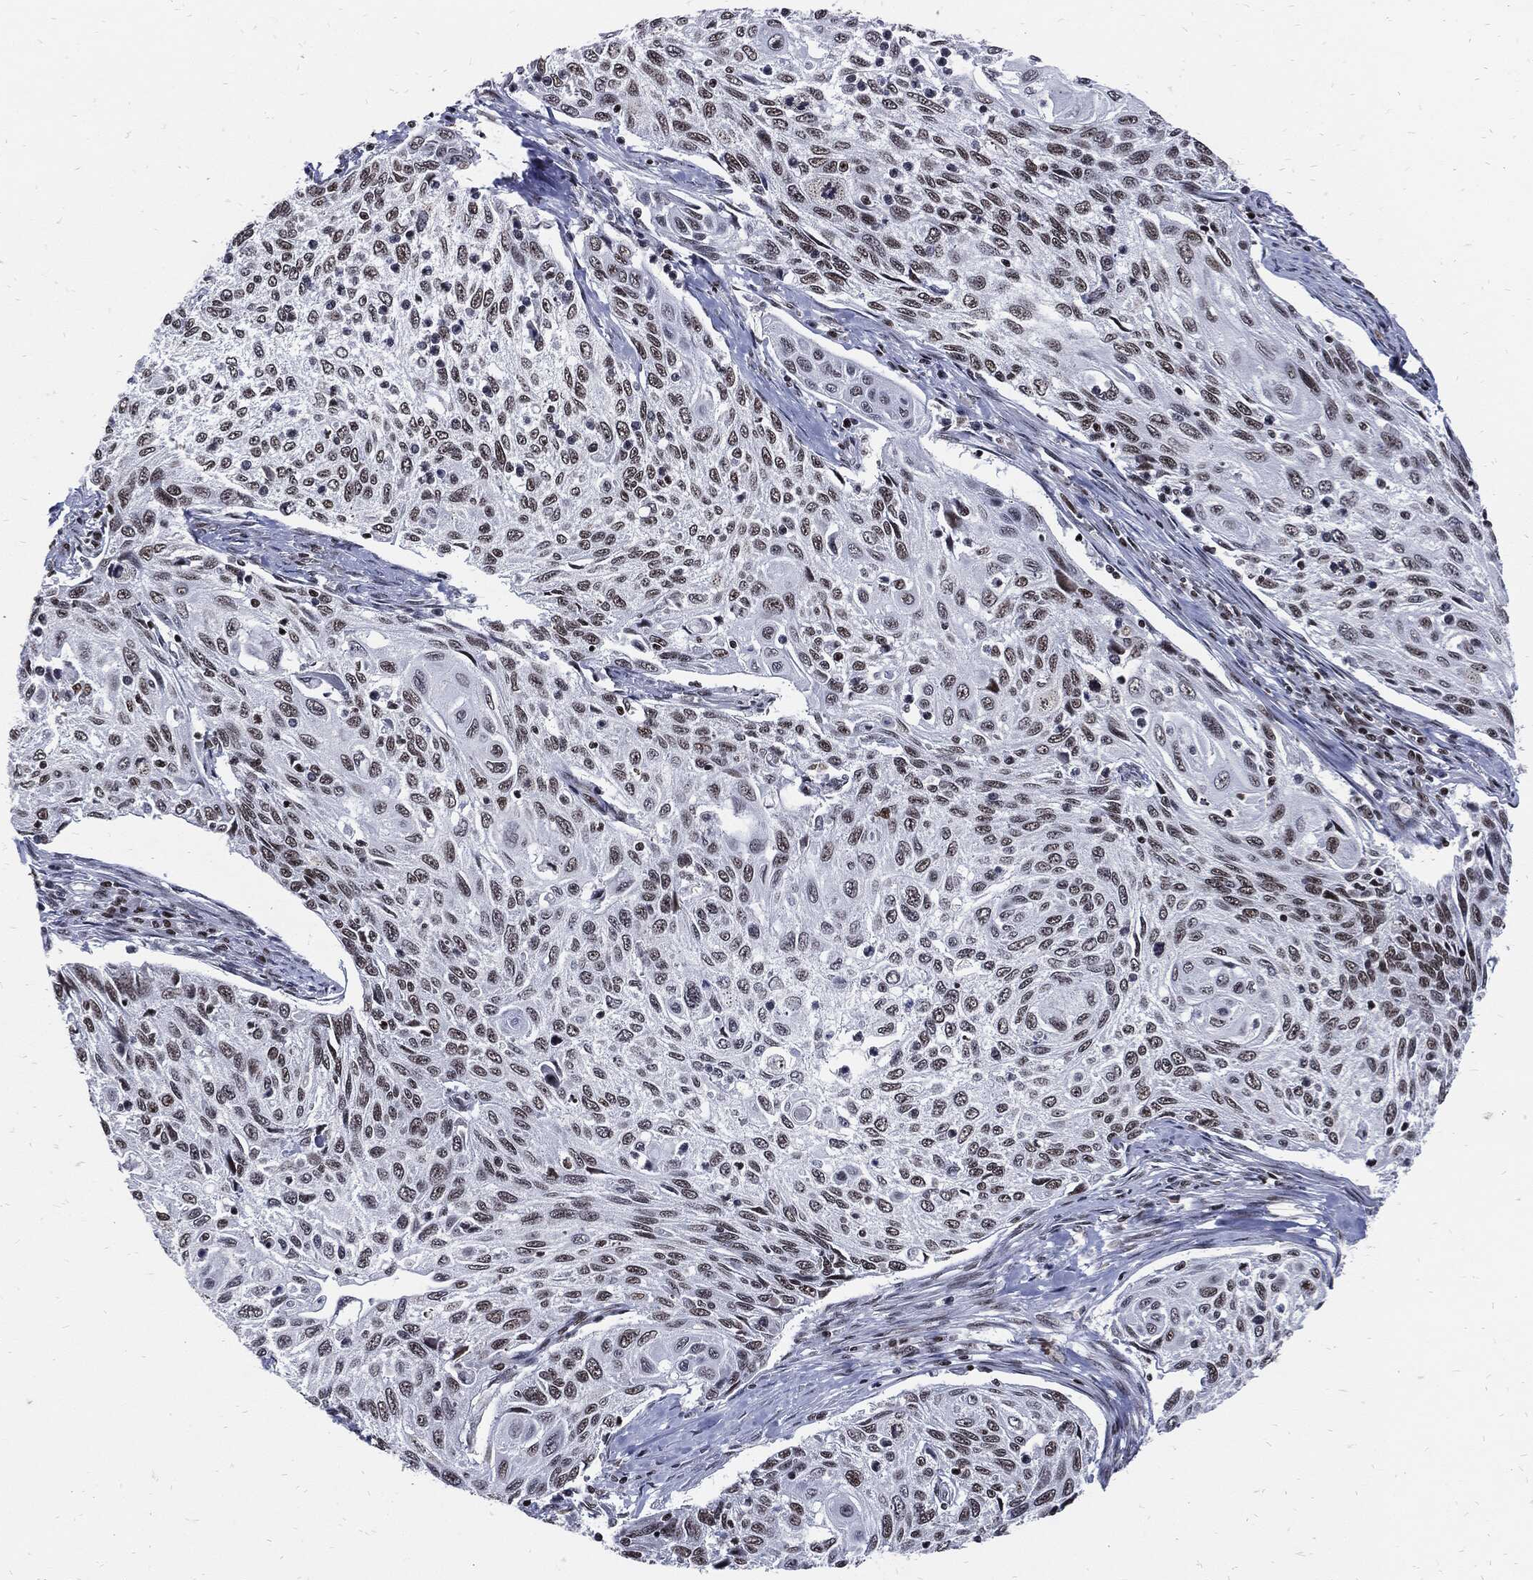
{"staining": {"intensity": "weak", "quantity": "<25%", "location": "nuclear"}, "tissue": "cervical cancer", "cell_type": "Tumor cells", "image_type": "cancer", "snomed": [{"axis": "morphology", "description": "Squamous cell carcinoma, NOS"}, {"axis": "topography", "description": "Cervix"}], "caption": "There is no significant positivity in tumor cells of cervical cancer.", "gene": "TERF2", "patient": {"sex": "female", "age": 70}}